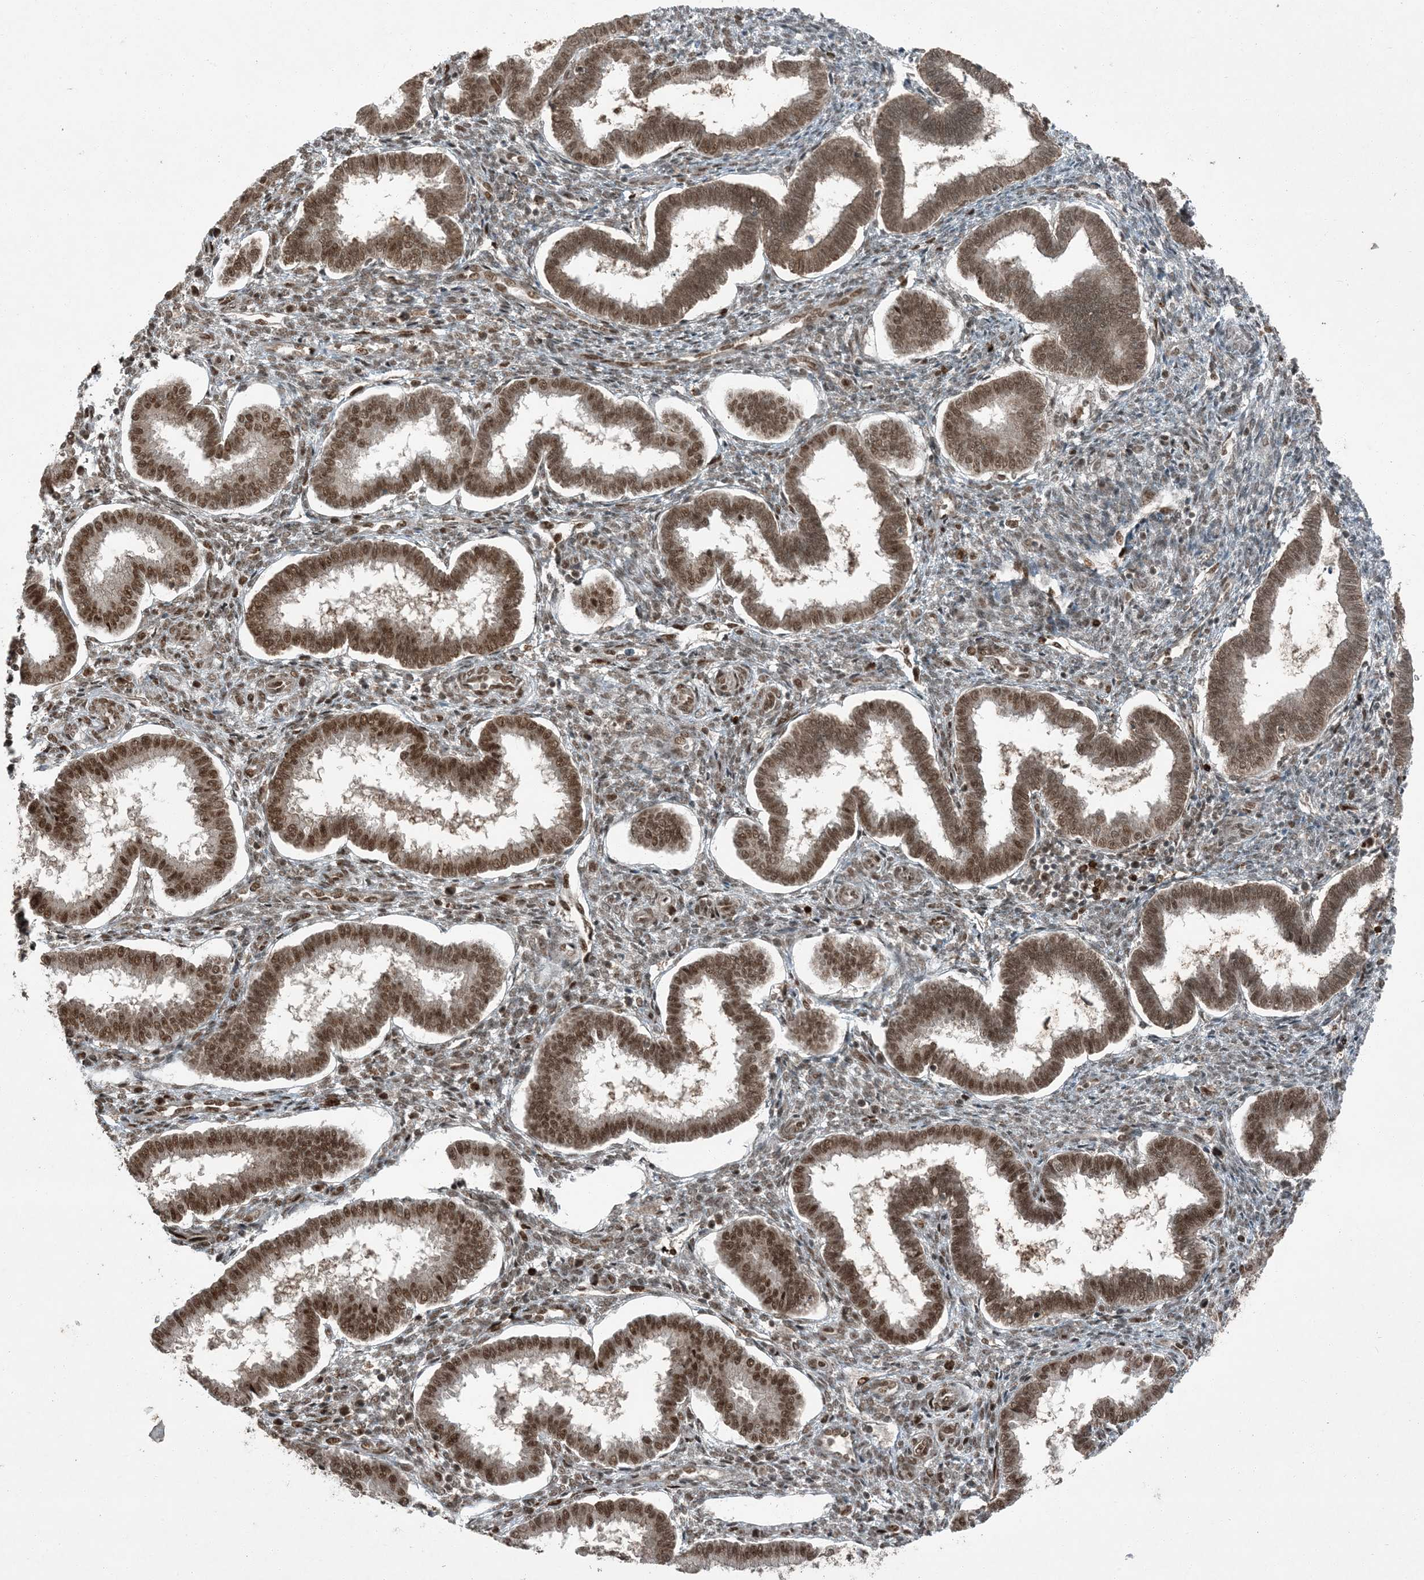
{"staining": {"intensity": "moderate", "quantity": ">75%", "location": "nuclear"}, "tissue": "endometrium", "cell_type": "Cells in endometrial stroma", "image_type": "normal", "snomed": [{"axis": "morphology", "description": "Normal tissue, NOS"}, {"axis": "topography", "description": "Endometrium"}], "caption": "This histopathology image shows IHC staining of unremarkable endometrium, with medium moderate nuclear positivity in approximately >75% of cells in endometrial stroma.", "gene": "TRAPPC12", "patient": {"sex": "female", "age": 24}}